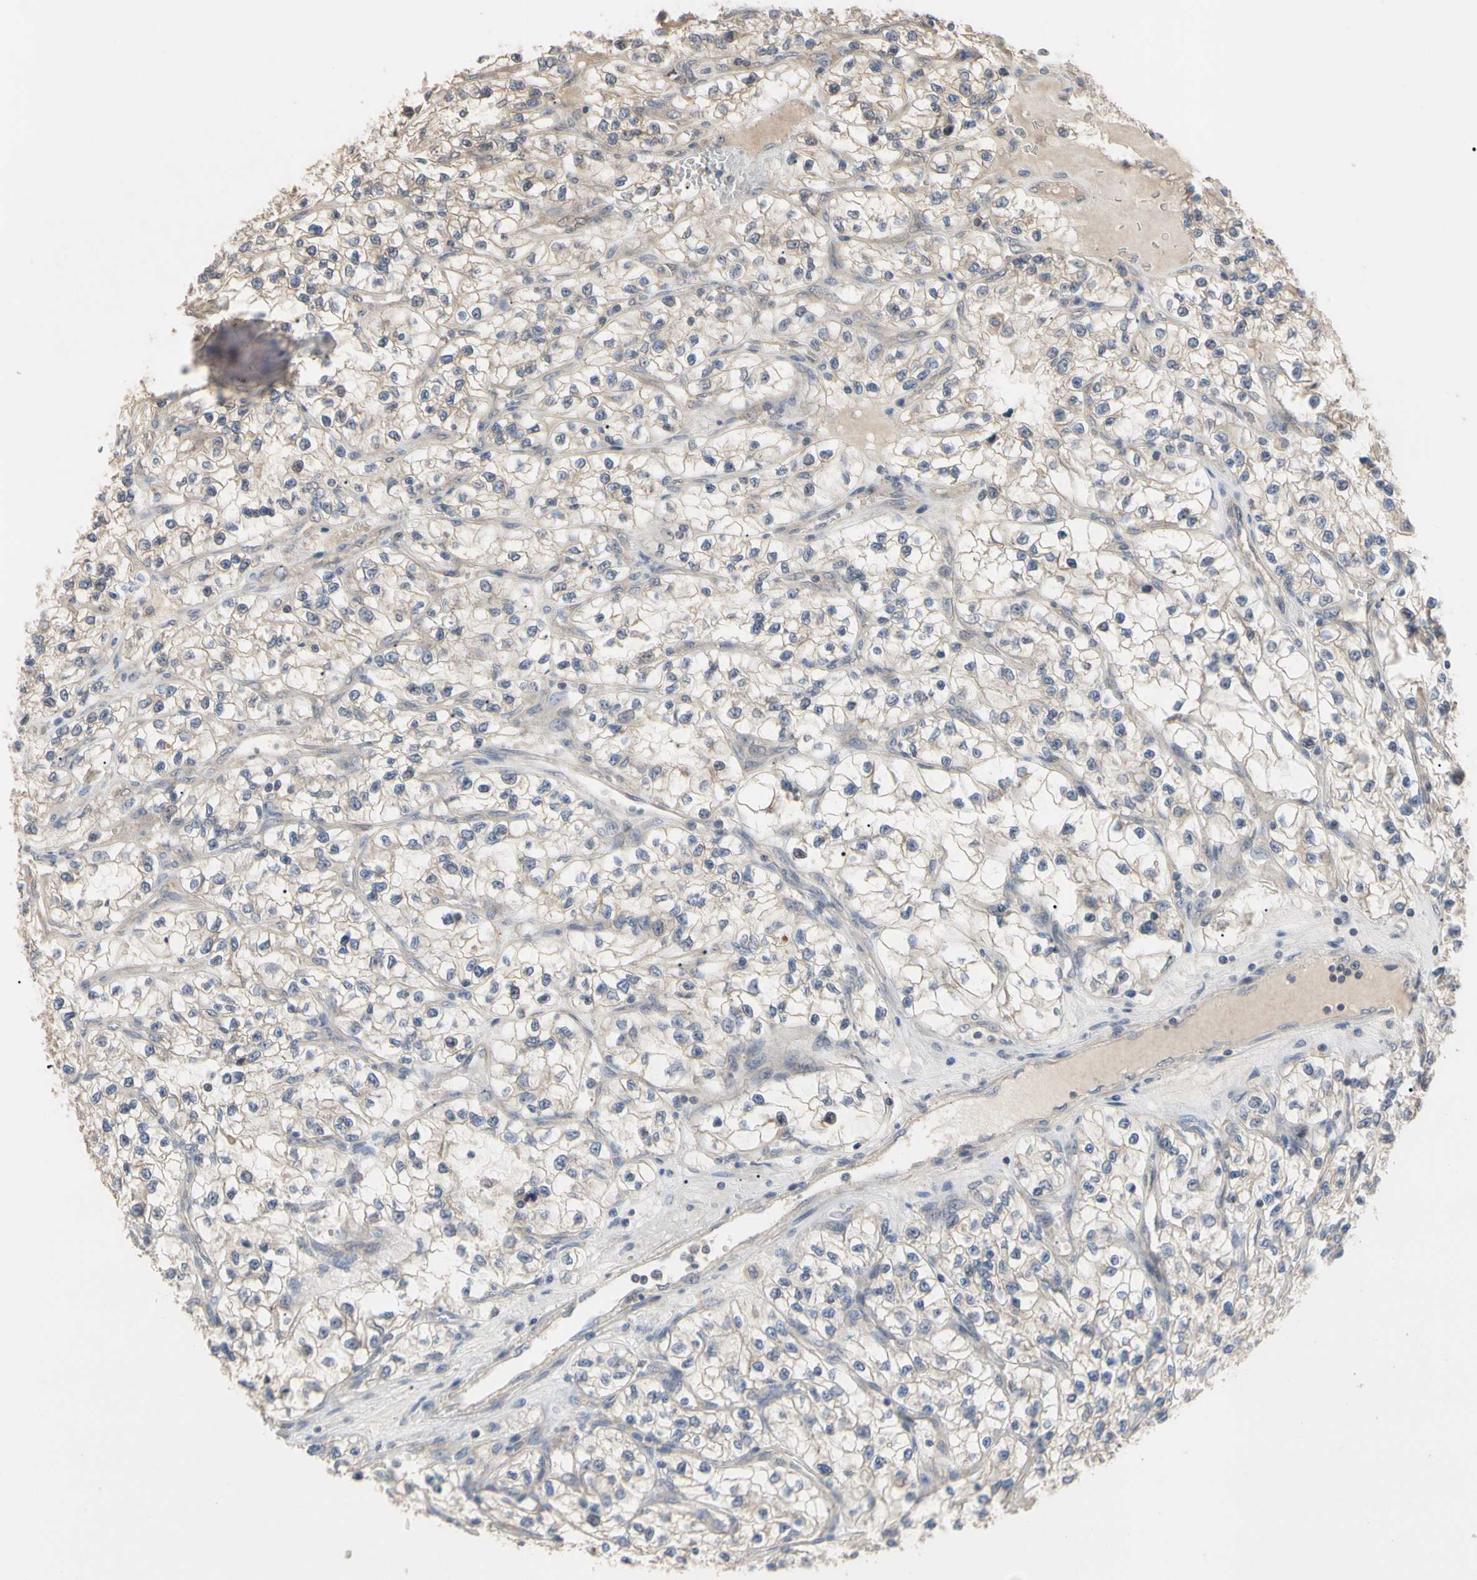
{"staining": {"intensity": "moderate", "quantity": "25%-75%", "location": "cytoplasmic/membranous"}, "tissue": "renal cancer", "cell_type": "Tumor cells", "image_type": "cancer", "snomed": [{"axis": "morphology", "description": "Adenocarcinoma, NOS"}, {"axis": "topography", "description": "Kidney"}], "caption": "Adenocarcinoma (renal) stained for a protein (brown) exhibits moderate cytoplasmic/membranous positive staining in approximately 25%-75% of tumor cells.", "gene": "DPP8", "patient": {"sex": "female", "age": 57}}